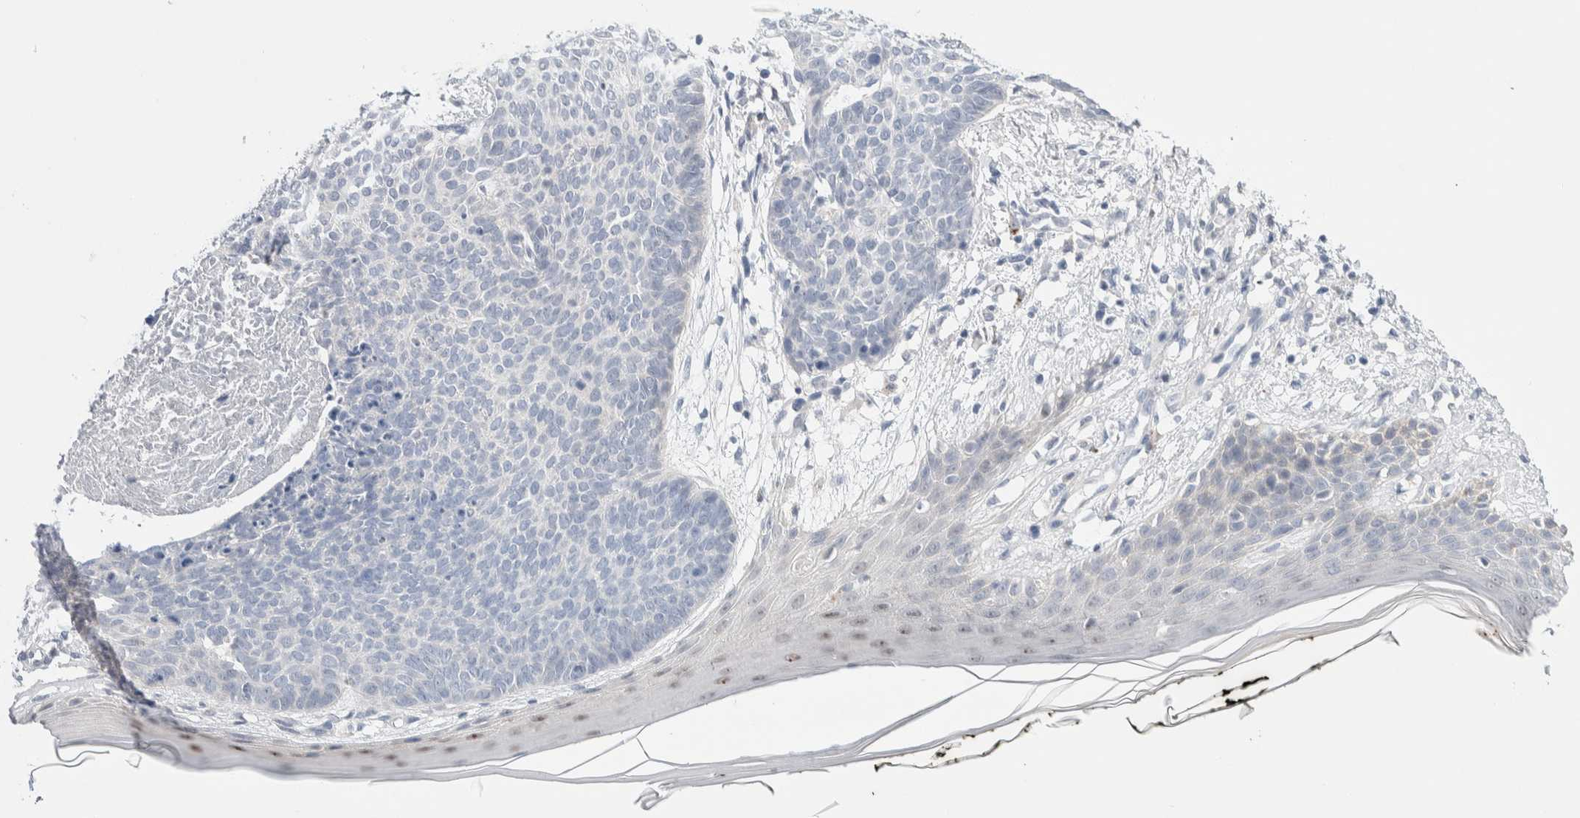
{"staining": {"intensity": "negative", "quantity": "none", "location": "none"}, "tissue": "skin cancer", "cell_type": "Tumor cells", "image_type": "cancer", "snomed": [{"axis": "morphology", "description": "Normal tissue, NOS"}, {"axis": "morphology", "description": "Basal cell carcinoma"}, {"axis": "topography", "description": "Skin"}], "caption": "Tumor cells are negative for protein expression in human skin basal cell carcinoma. The staining is performed using DAB (3,3'-diaminobenzidine) brown chromogen with nuclei counter-stained in using hematoxylin.", "gene": "DNAJB6", "patient": {"sex": "male", "age": 50}}